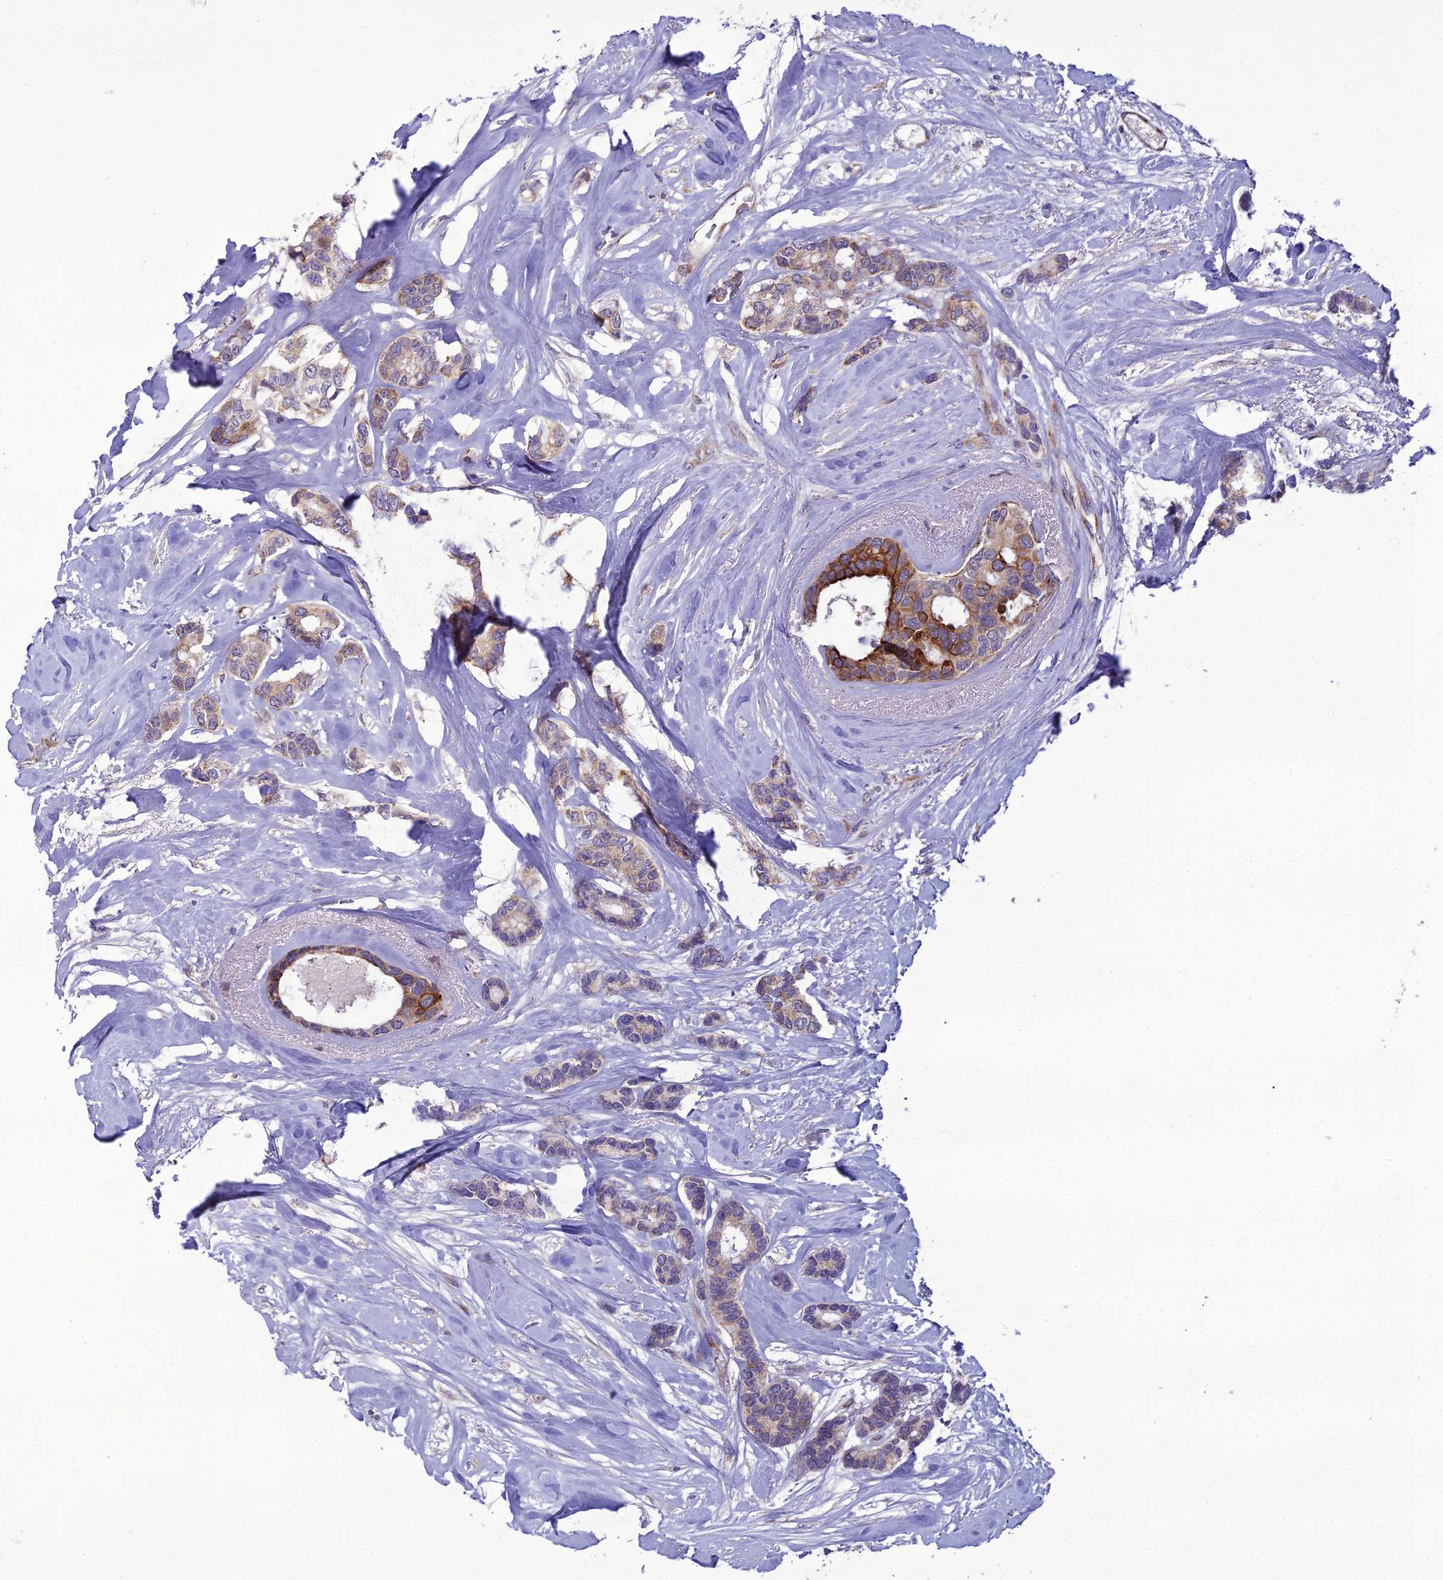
{"staining": {"intensity": "weak", "quantity": ">75%", "location": "cytoplasmic/membranous"}, "tissue": "breast cancer", "cell_type": "Tumor cells", "image_type": "cancer", "snomed": [{"axis": "morphology", "description": "Duct carcinoma"}, {"axis": "topography", "description": "Breast"}], "caption": "About >75% of tumor cells in human breast intraductal carcinoma exhibit weak cytoplasmic/membranous protein positivity as visualized by brown immunohistochemical staining.", "gene": "NODAL", "patient": {"sex": "female", "age": 87}}